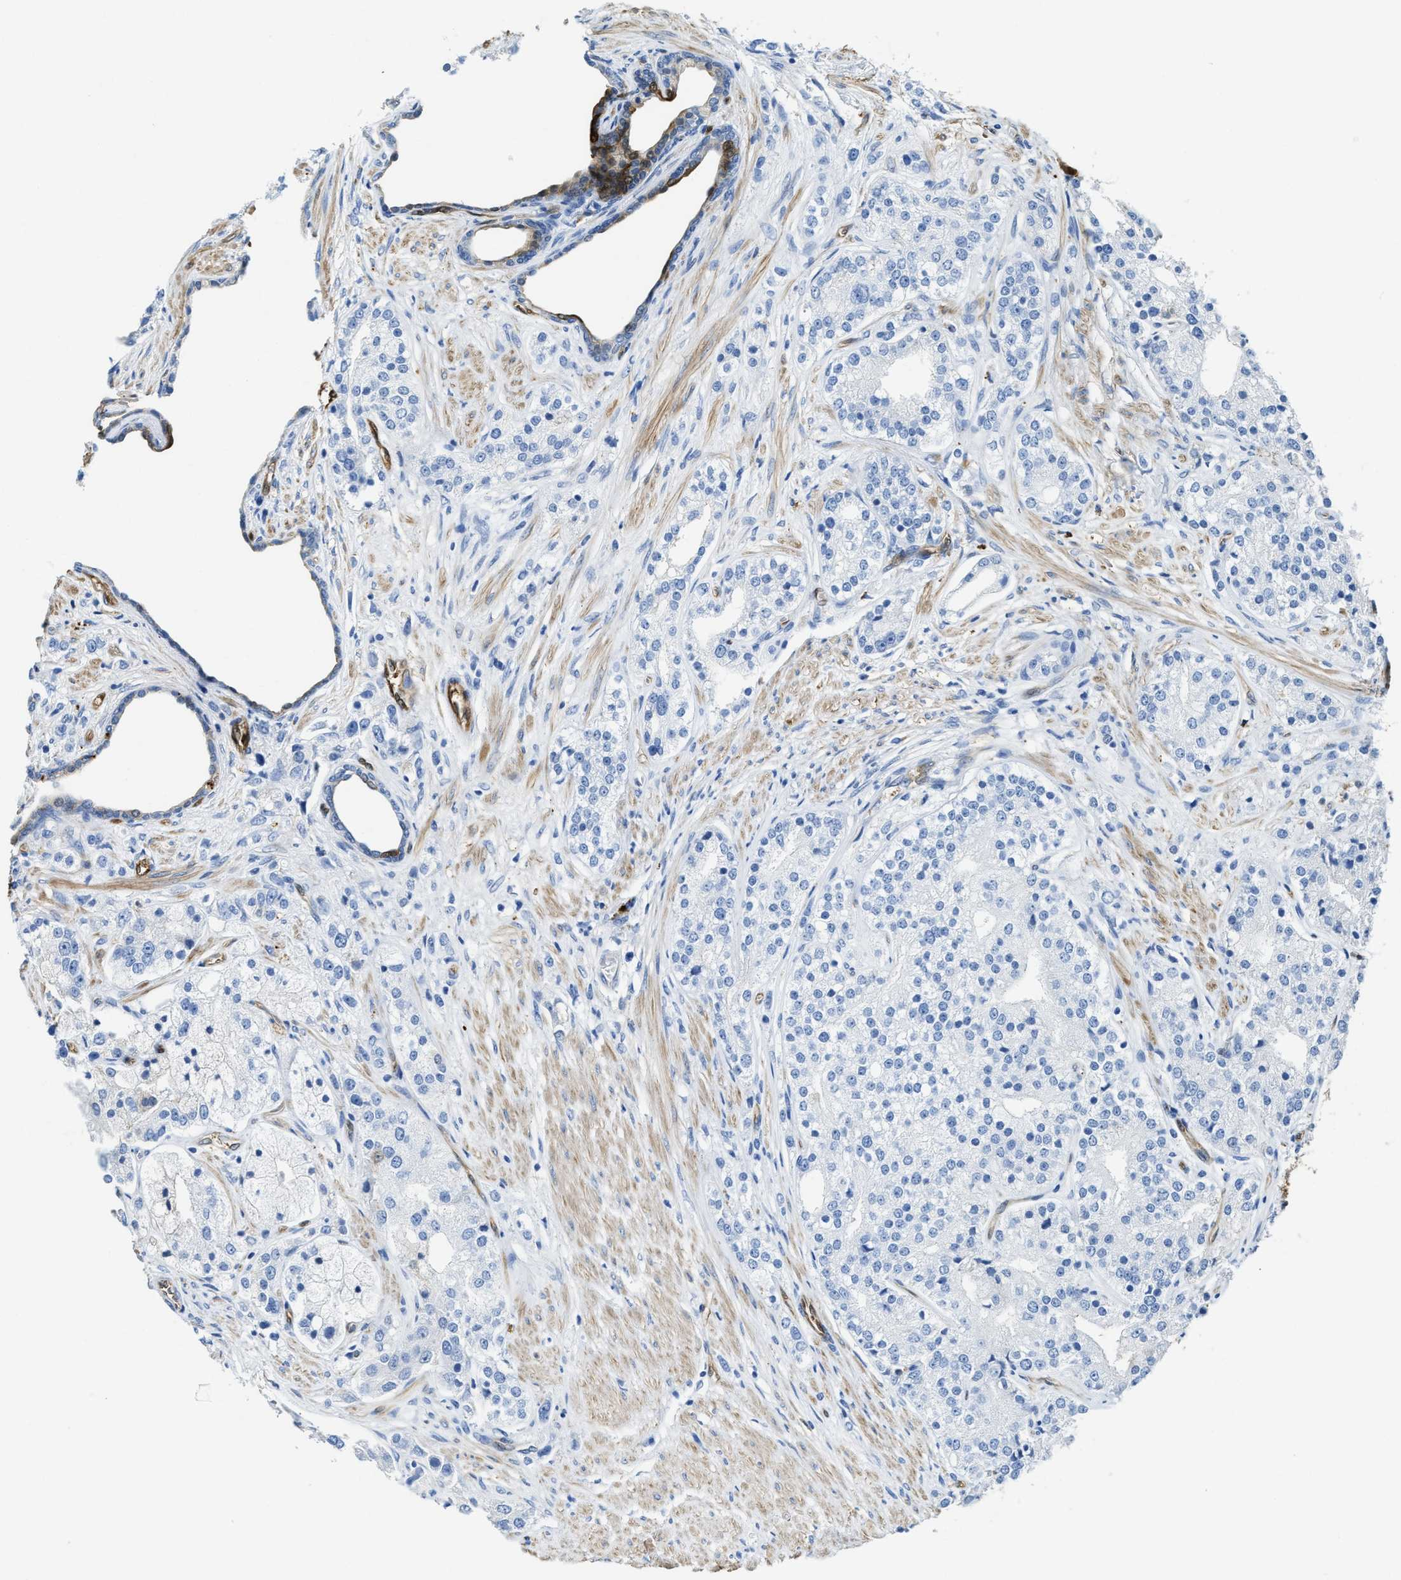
{"staining": {"intensity": "negative", "quantity": "none", "location": "none"}, "tissue": "prostate cancer", "cell_type": "Tumor cells", "image_type": "cancer", "snomed": [{"axis": "morphology", "description": "Adenocarcinoma, High grade"}, {"axis": "topography", "description": "Prostate"}], "caption": "Human prostate cancer stained for a protein using immunohistochemistry (IHC) shows no positivity in tumor cells.", "gene": "ASS1", "patient": {"sex": "male", "age": 50}}